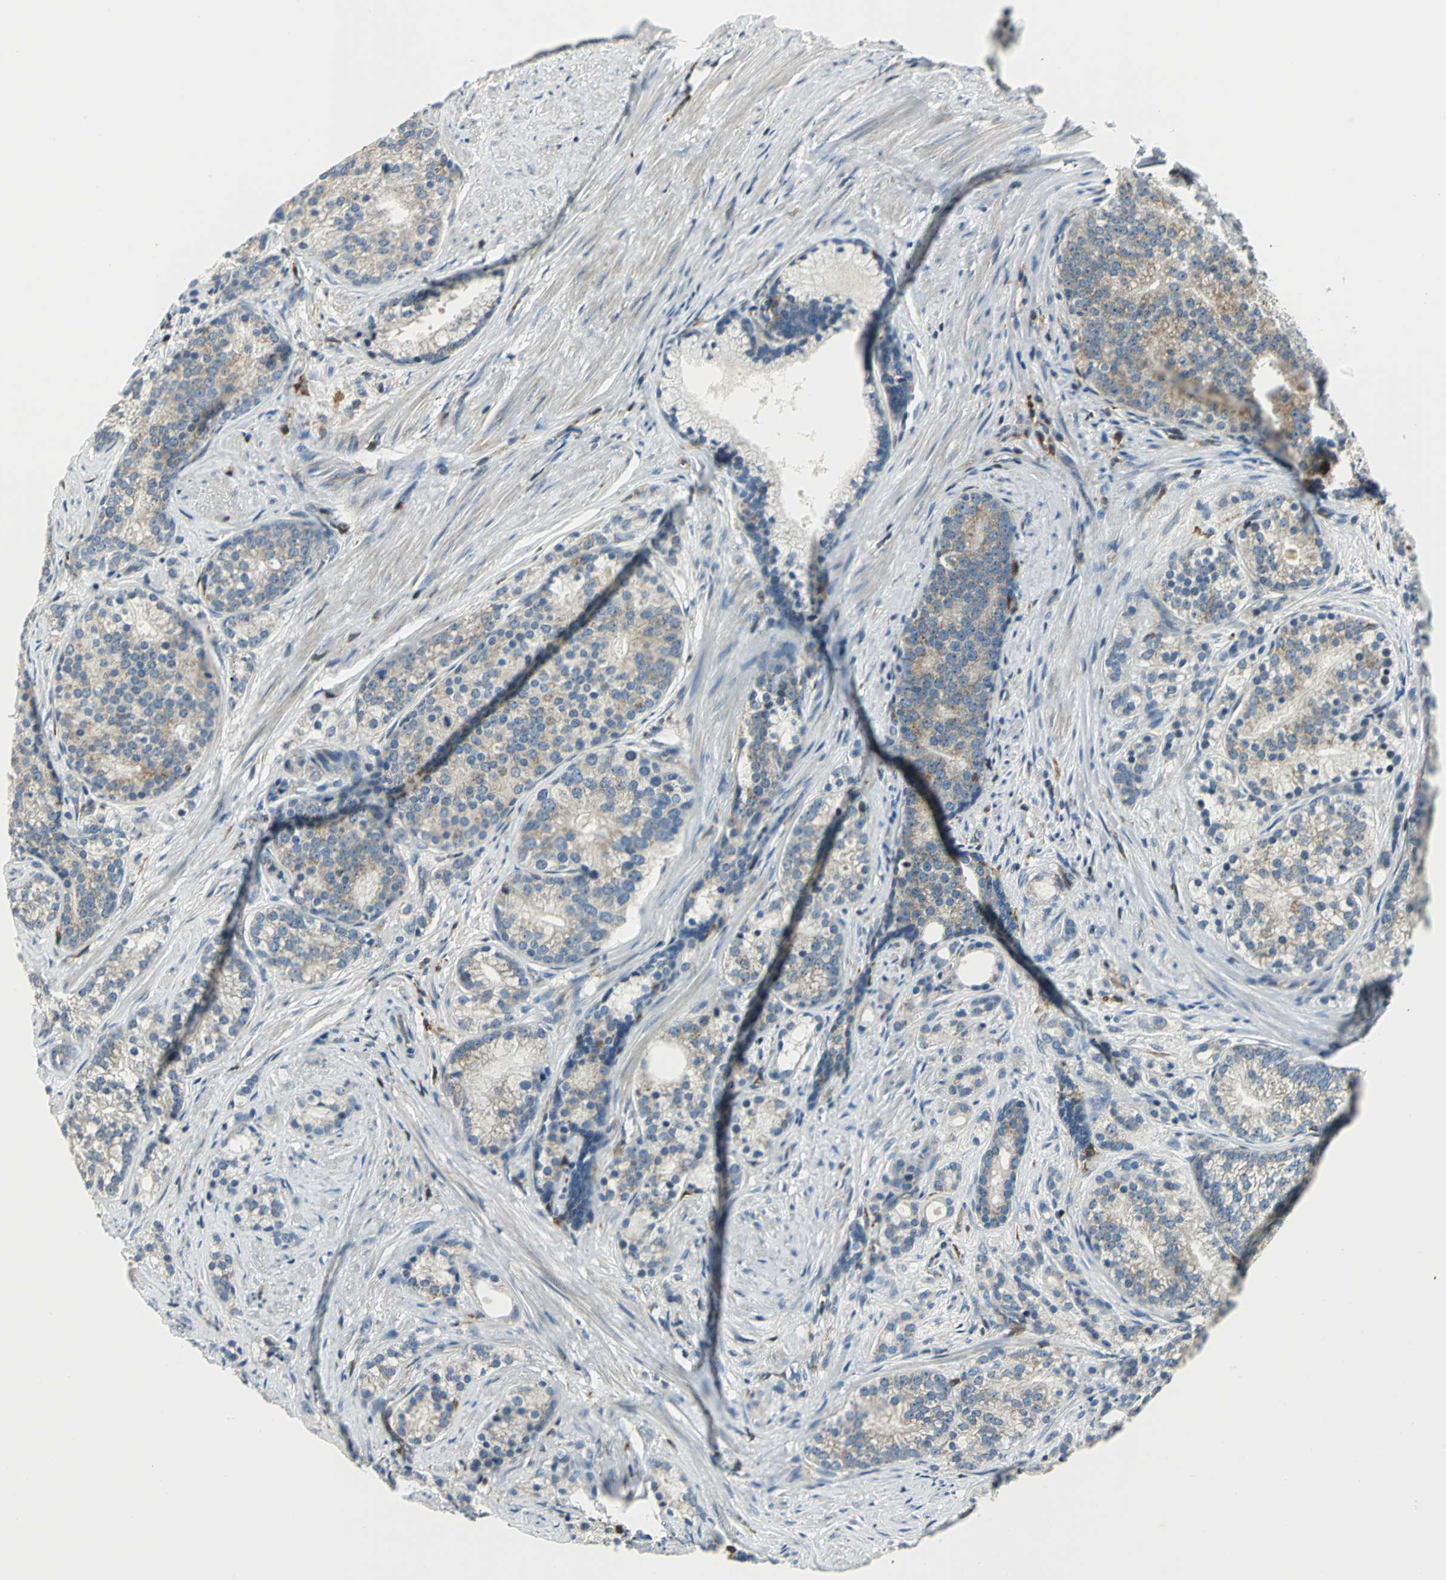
{"staining": {"intensity": "weak", "quantity": ">75%", "location": "cytoplasmic/membranous"}, "tissue": "prostate cancer", "cell_type": "Tumor cells", "image_type": "cancer", "snomed": [{"axis": "morphology", "description": "Adenocarcinoma, Low grade"}, {"axis": "topography", "description": "Prostate"}], "caption": "IHC of prostate cancer displays low levels of weak cytoplasmic/membranous expression in approximately >75% of tumor cells.", "gene": "USP40", "patient": {"sex": "male", "age": 71}}